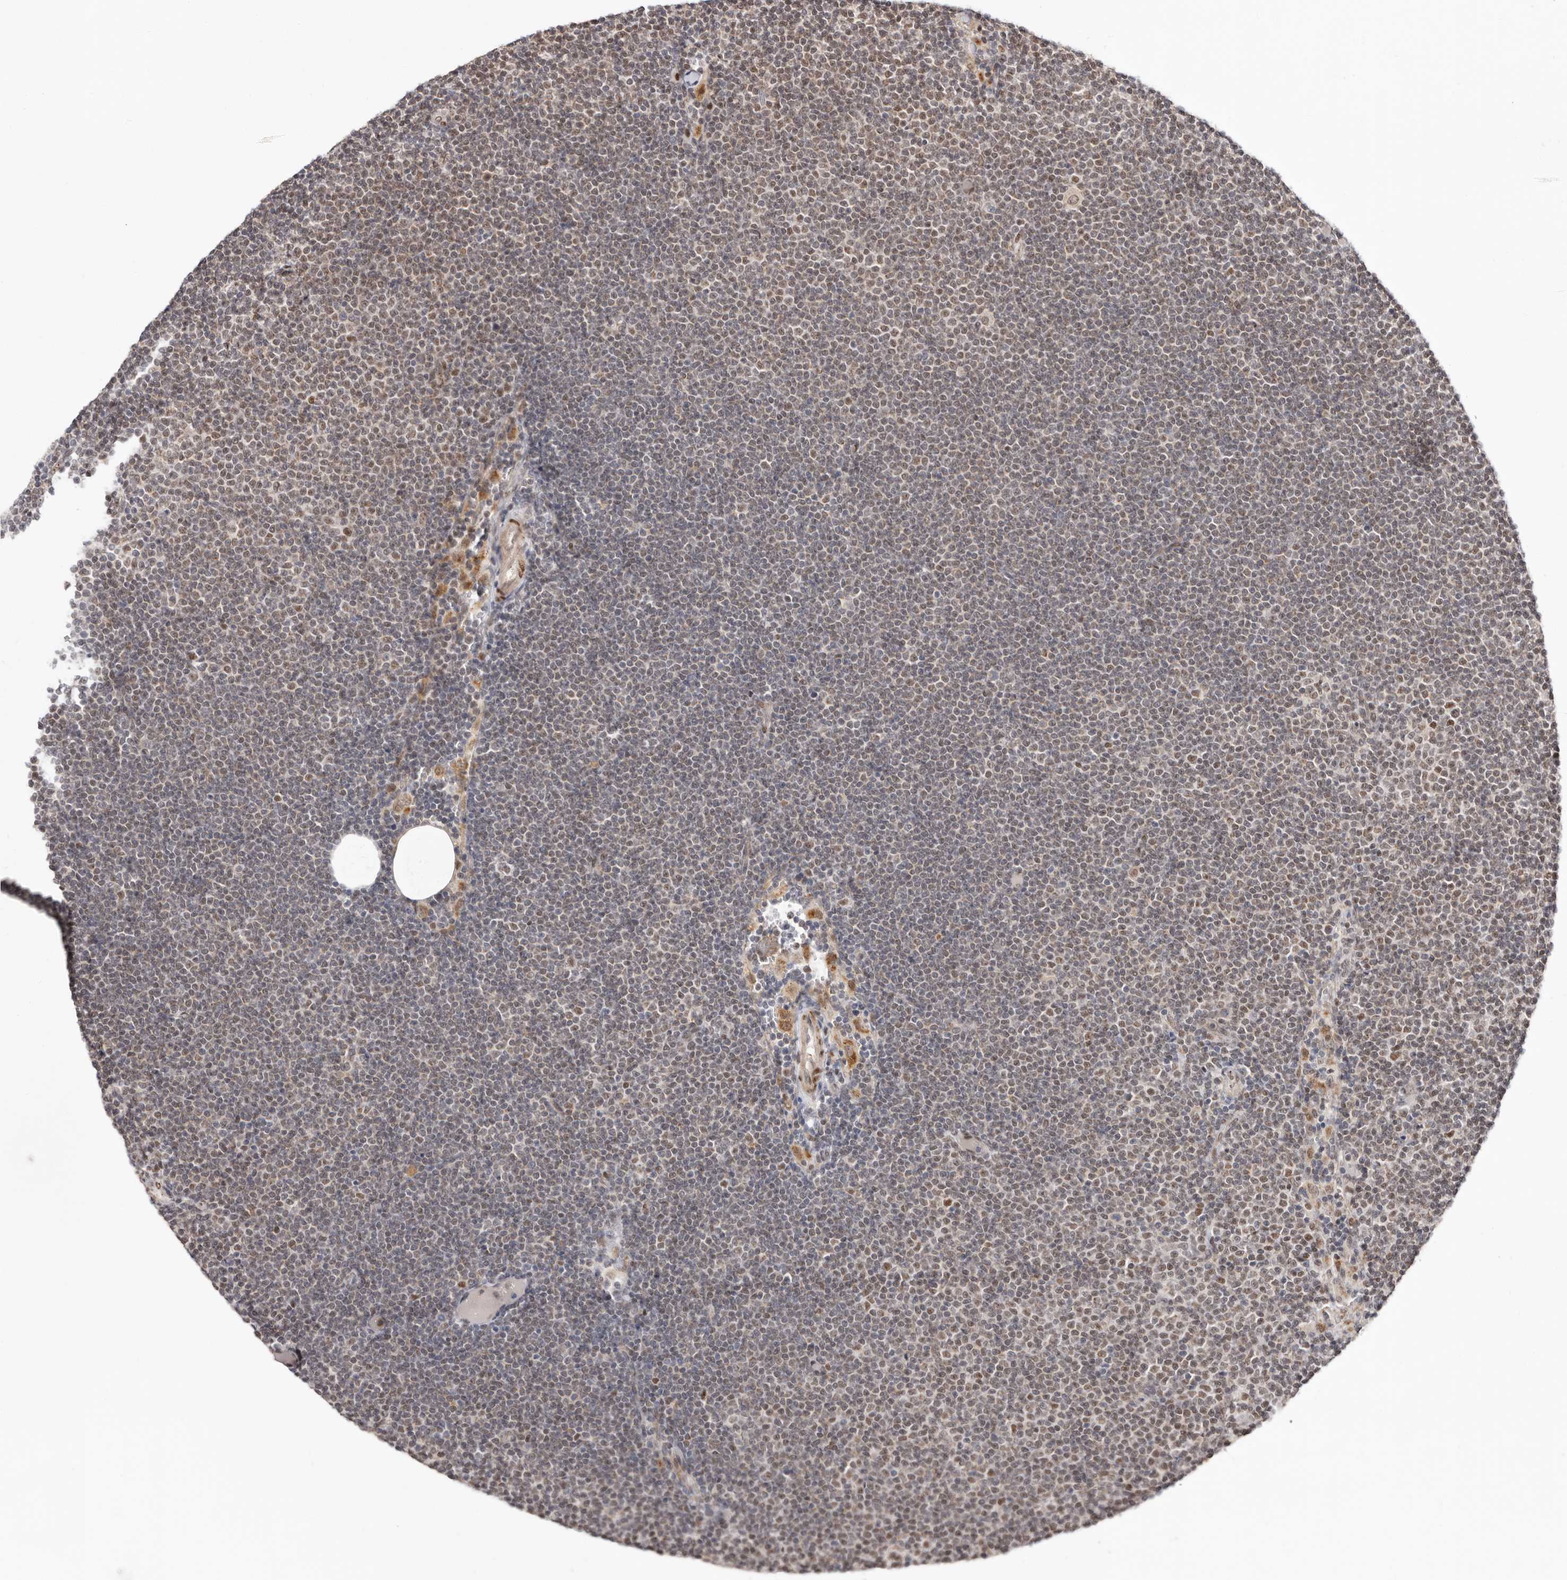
{"staining": {"intensity": "weak", "quantity": "25%-75%", "location": "nuclear"}, "tissue": "lymphoma", "cell_type": "Tumor cells", "image_type": "cancer", "snomed": [{"axis": "morphology", "description": "Malignant lymphoma, non-Hodgkin's type, Low grade"}, {"axis": "topography", "description": "Lymph node"}], "caption": "A high-resolution photomicrograph shows immunohistochemistry staining of malignant lymphoma, non-Hodgkin's type (low-grade), which displays weak nuclear expression in approximately 25%-75% of tumor cells.", "gene": "SMAD7", "patient": {"sex": "female", "age": 53}}